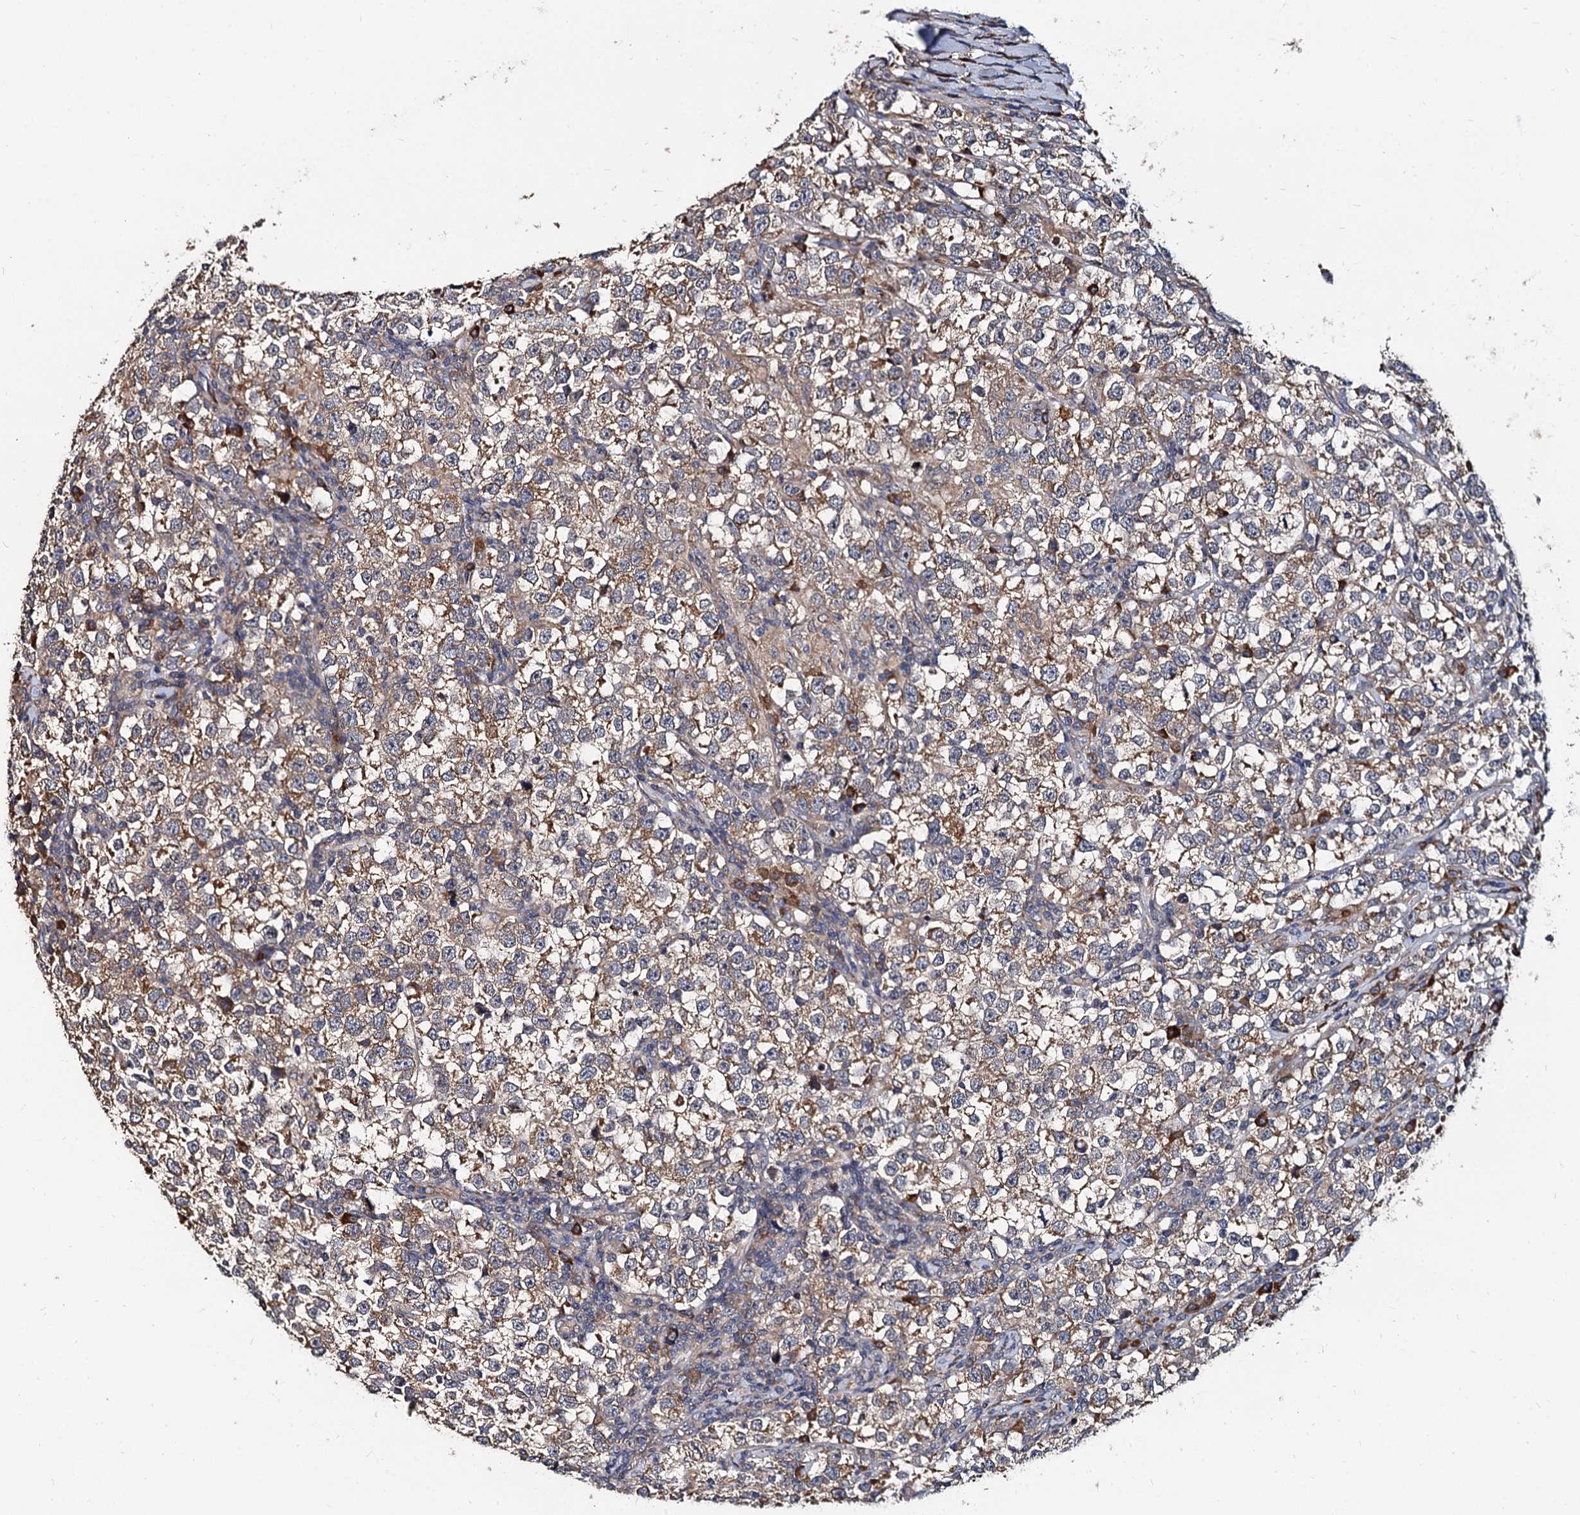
{"staining": {"intensity": "weak", "quantity": ">75%", "location": "cytoplasmic/membranous"}, "tissue": "testis cancer", "cell_type": "Tumor cells", "image_type": "cancer", "snomed": [{"axis": "morphology", "description": "Normal tissue, NOS"}, {"axis": "morphology", "description": "Seminoma, NOS"}, {"axis": "topography", "description": "Testis"}], "caption": "A brown stain labels weak cytoplasmic/membranous positivity of a protein in human testis cancer (seminoma) tumor cells.", "gene": "WWC3", "patient": {"sex": "male", "age": 43}}